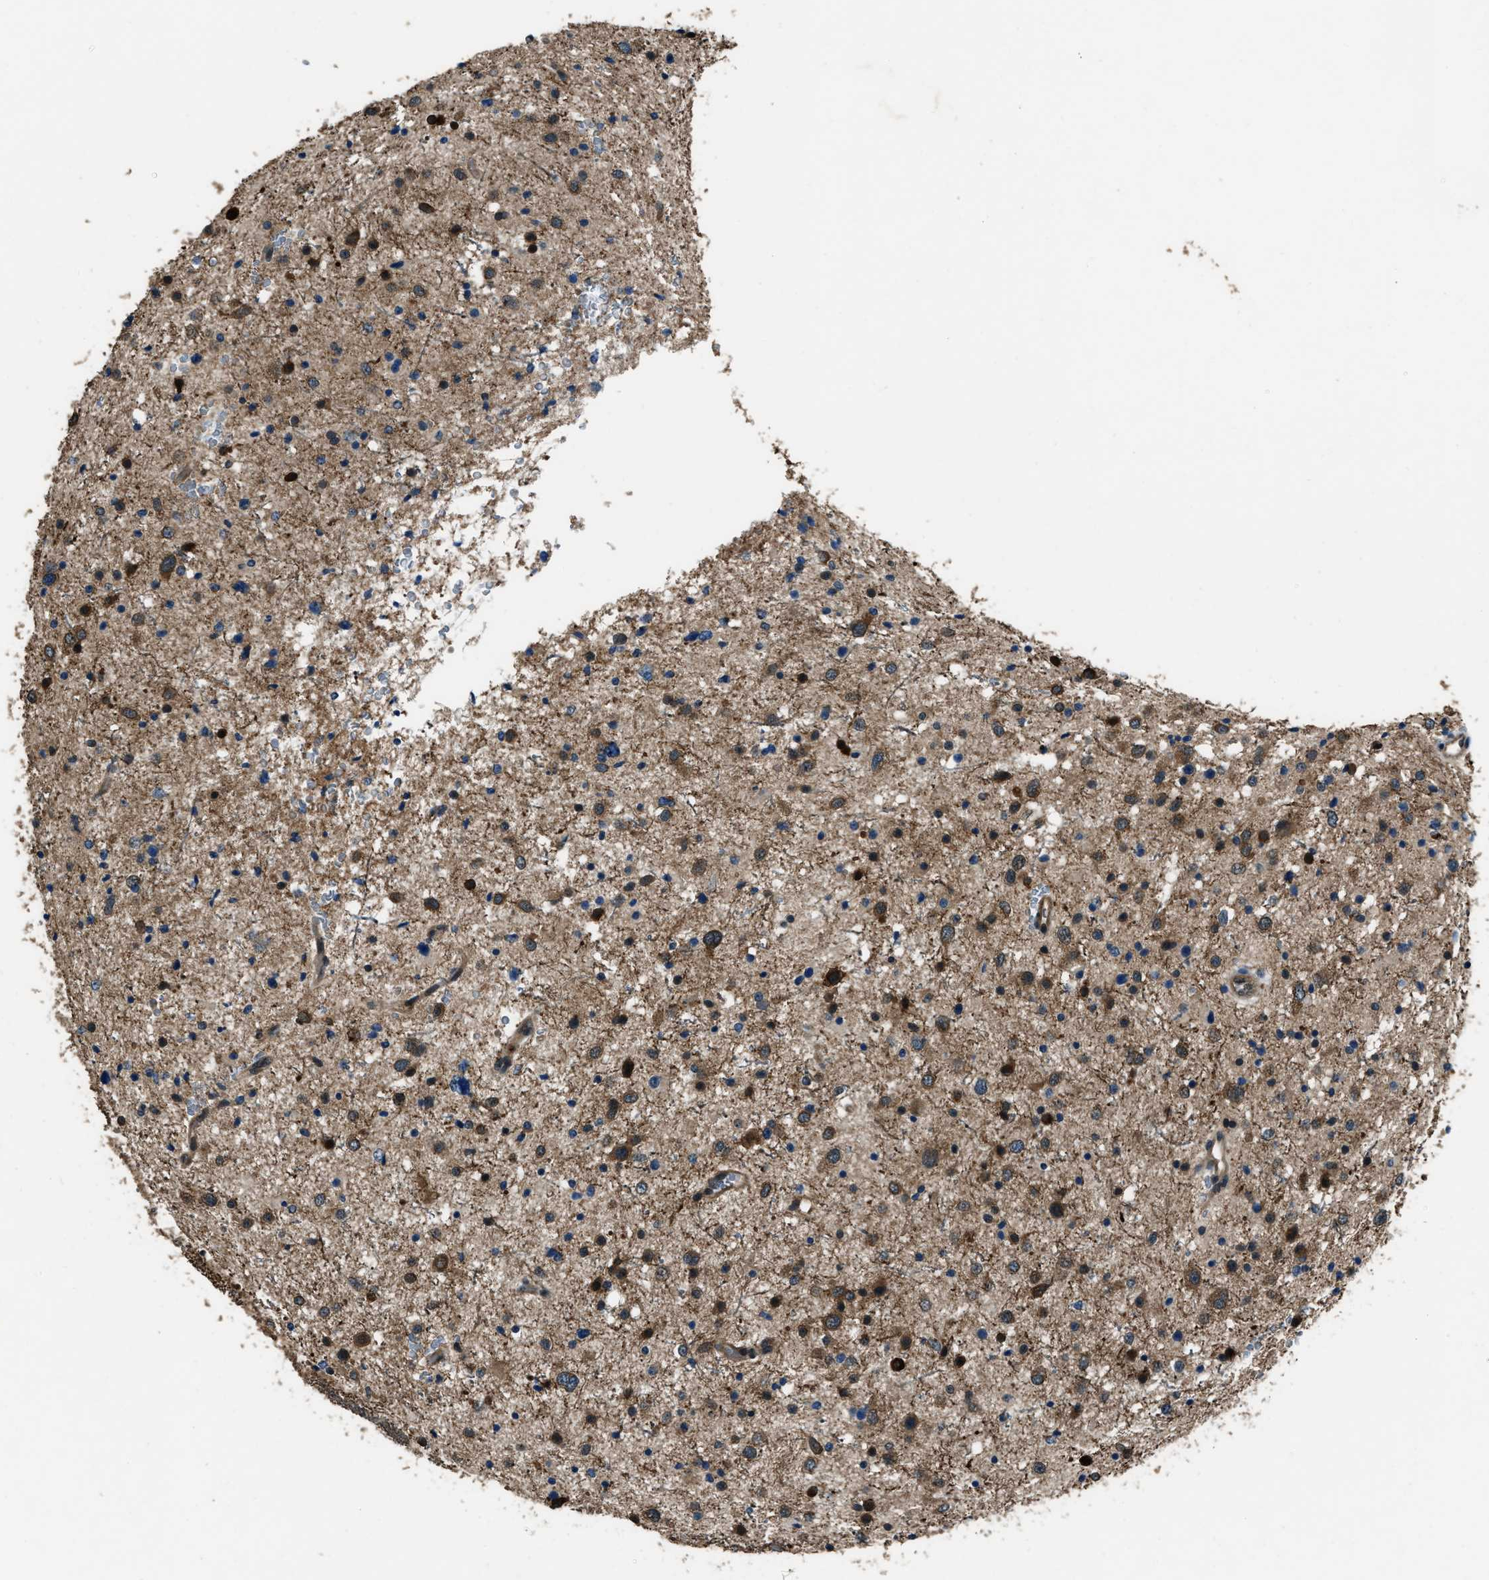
{"staining": {"intensity": "strong", "quantity": ">75%", "location": "cytoplasmic/membranous"}, "tissue": "glioma", "cell_type": "Tumor cells", "image_type": "cancer", "snomed": [{"axis": "morphology", "description": "Glioma, malignant, Low grade"}, {"axis": "topography", "description": "Brain"}], "caption": "Tumor cells reveal high levels of strong cytoplasmic/membranous expression in about >75% of cells in malignant glioma (low-grade).", "gene": "NUDCD3", "patient": {"sex": "female", "age": 37}}